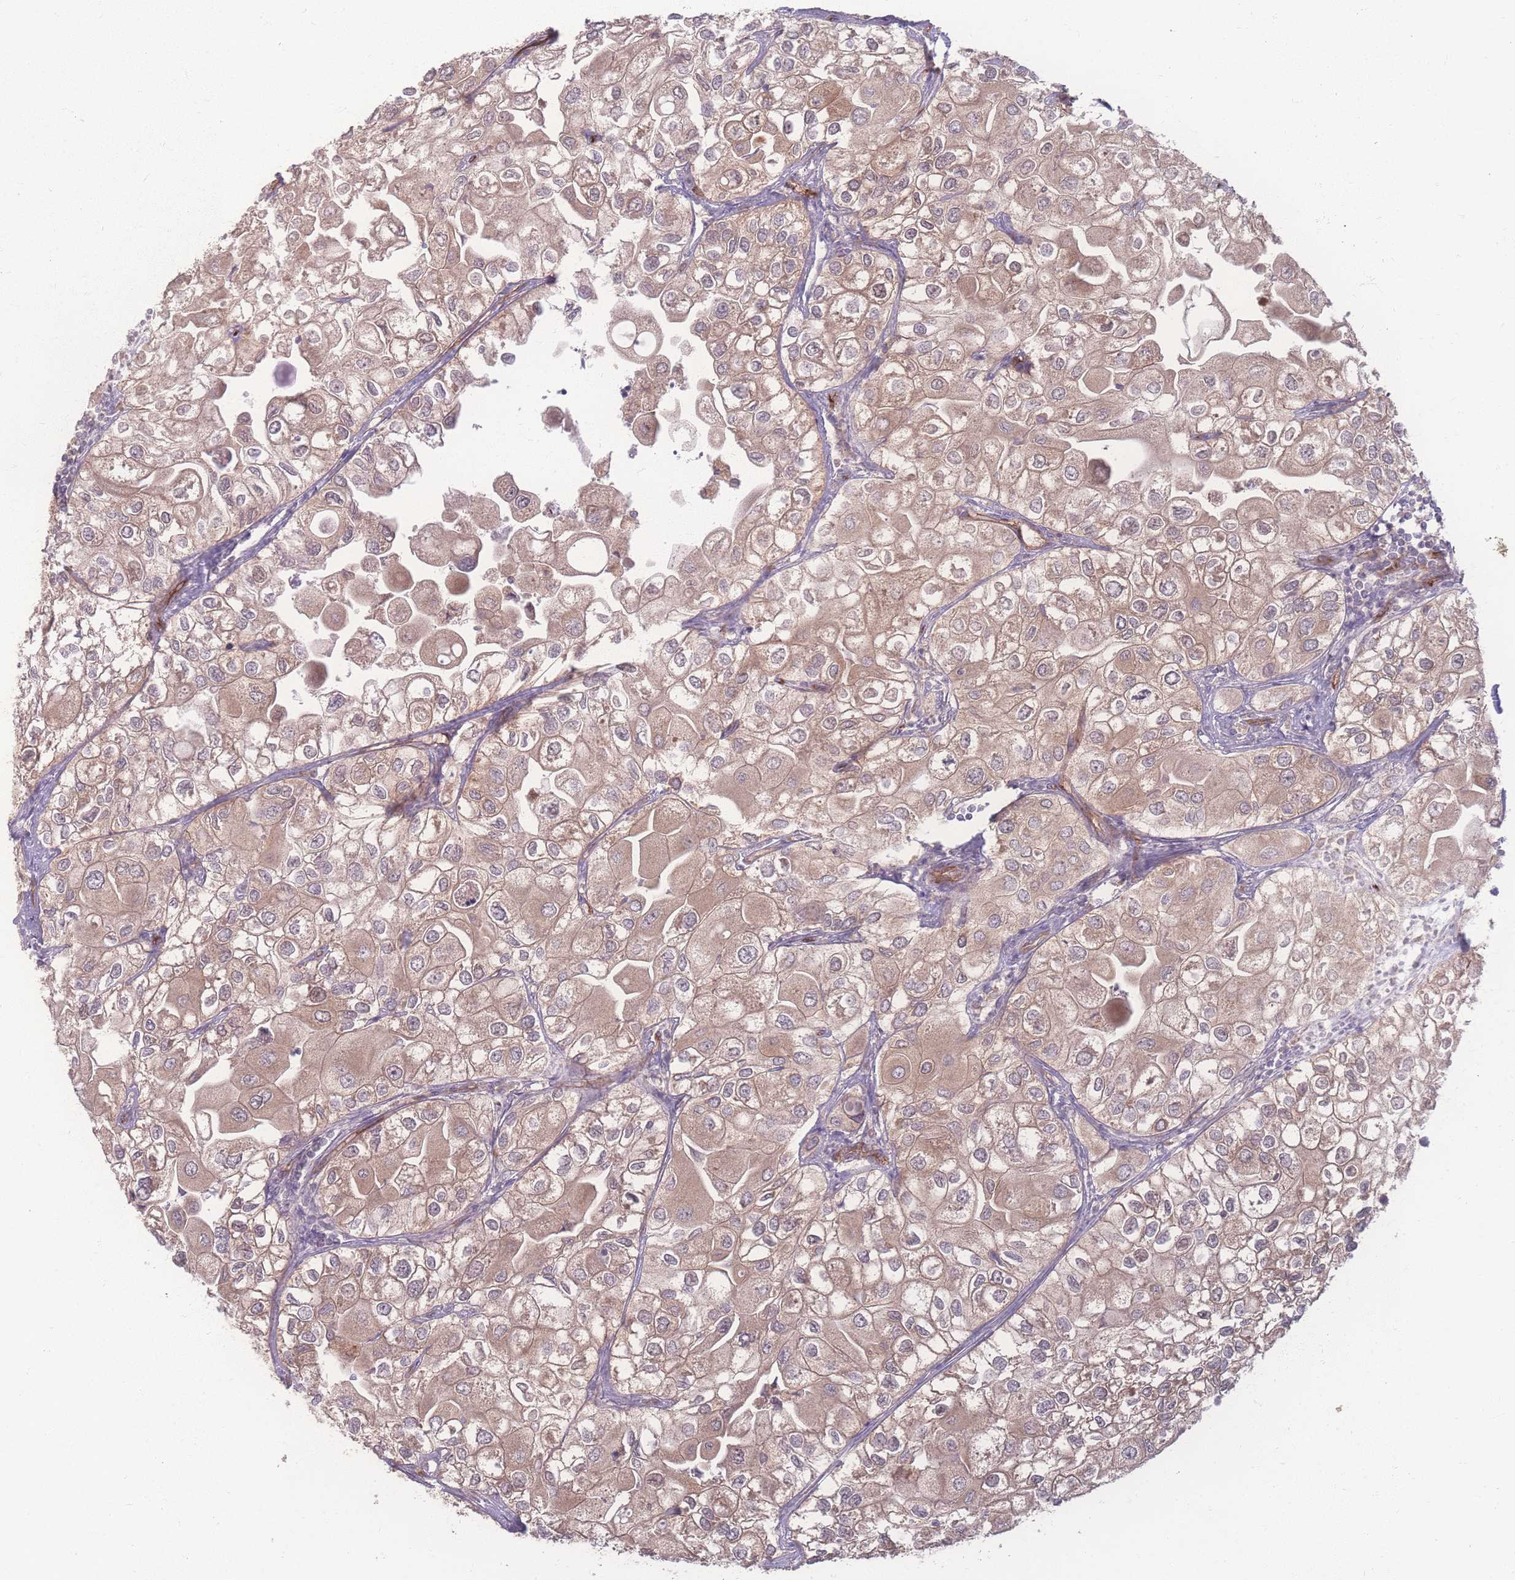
{"staining": {"intensity": "moderate", "quantity": ">75%", "location": "cytoplasmic/membranous"}, "tissue": "urothelial cancer", "cell_type": "Tumor cells", "image_type": "cancer", "snomed": [{"axis": "morphology", "description": "Urothelial carcinoma, High grade"}, {"axis": "topography", "description": "Urinary bladder"}], "caption": "Immunohistochemistry (IHC) photomicrograph of neoplastic tissue: high-grade urothelial carcinoma stained using IHC displays medium levels of moderate protein expression localized specifically in the cytoplasmic/membranous of tumor cells, appearing as a cytoplasmic/membranous brown color.", "gene": "INSR", "patient": {"sex": "male", "age": 64}}